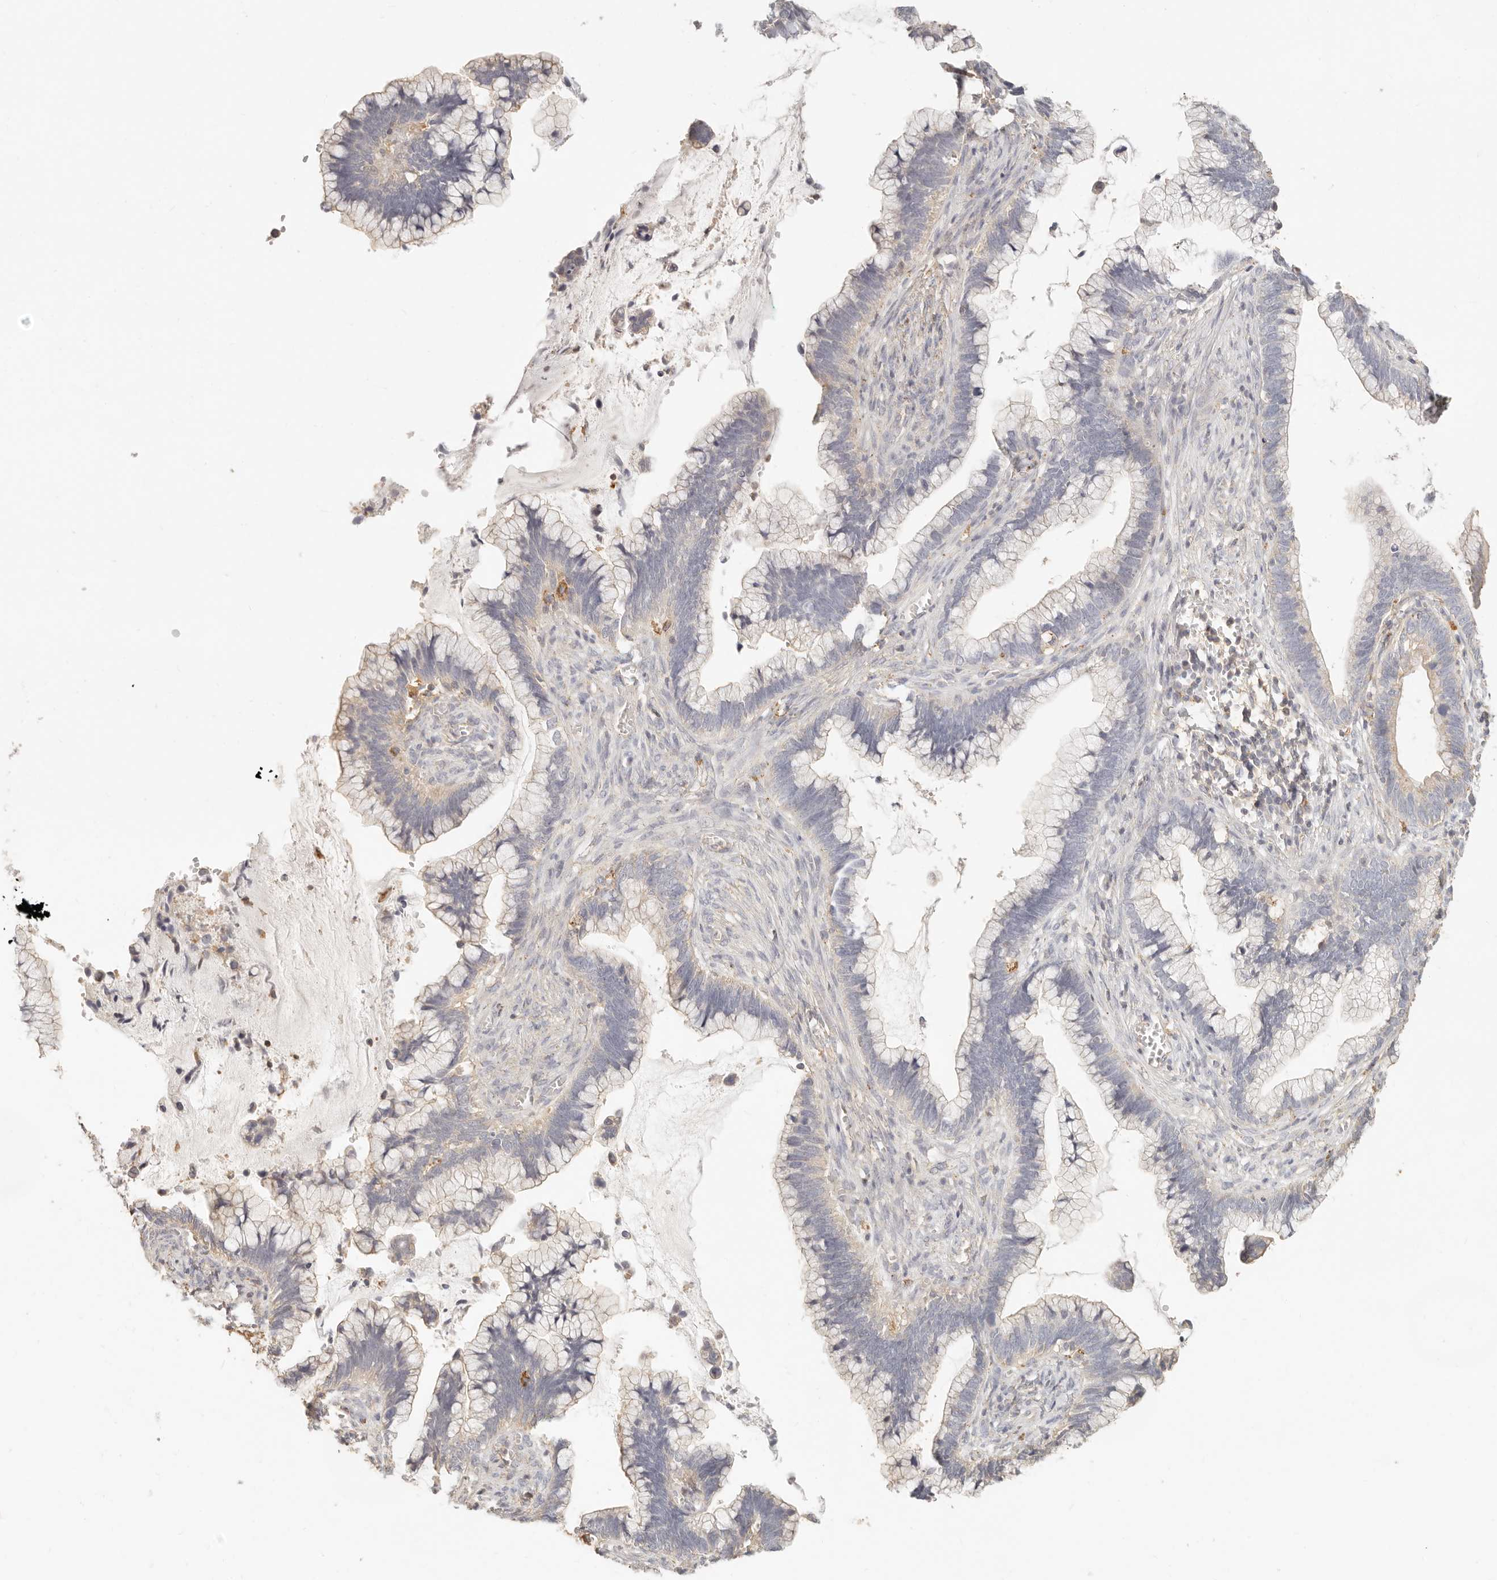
{"staining": {"intensity": "negative", "quantity": "none", "location": "none"}, "tissue": "cervical cancer", "cell_type": "Tumor cells", "image_type": "cancer", "snomed": [{"axis": "morphology", "description": "Adenocarcinoma, NOS"}, {"axis": "topography", "description": "Cervix"}], "caption": "Tumor cells are negative for protein expression in human cervical cancer (adenocarcinoma).", "gene": "CNMD", "patient": {"sex": "female", "age": 44}}